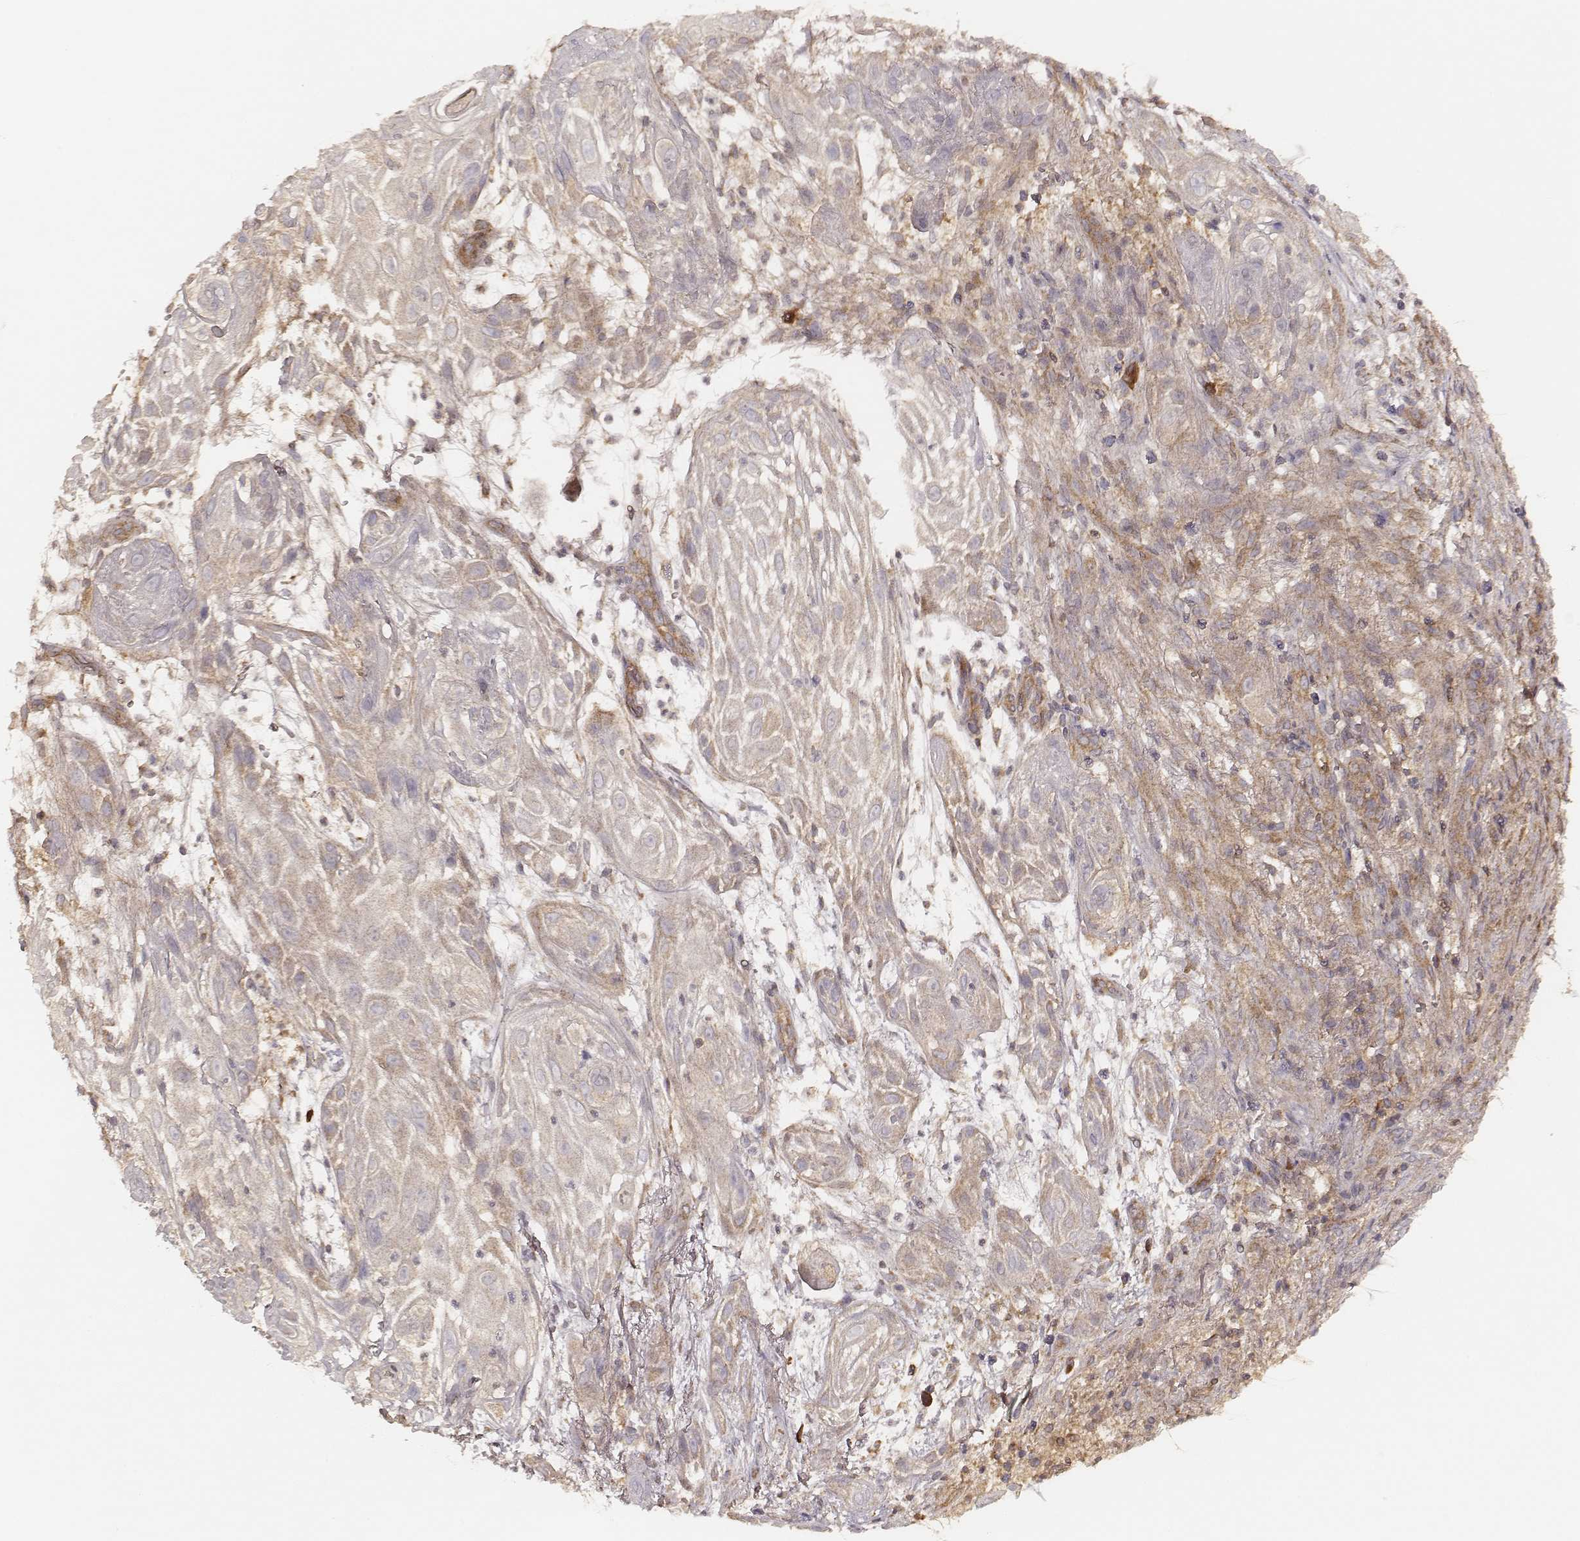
{"staining": {"intensity": "moderate", "quantity": ">75%", "location": "cytoplasmic/membranous"}, "tissue": "skin cancer", "cell_type": "Tumor cells", "image_type": "cancer", "snomed": [{"axis": "morphology", "description": "Squamous cell carcinoma, NOS"}, {"axis": "topography", "description": "Skin"}], "caption": "The photomicrograph demonstrates staining of skin cancer, revealing moderate cytoplasmic/membranous protein staining (brown color) within tumor cells.", "gene": "CARS1", "patient": {"sex": "male", "age": 62}}